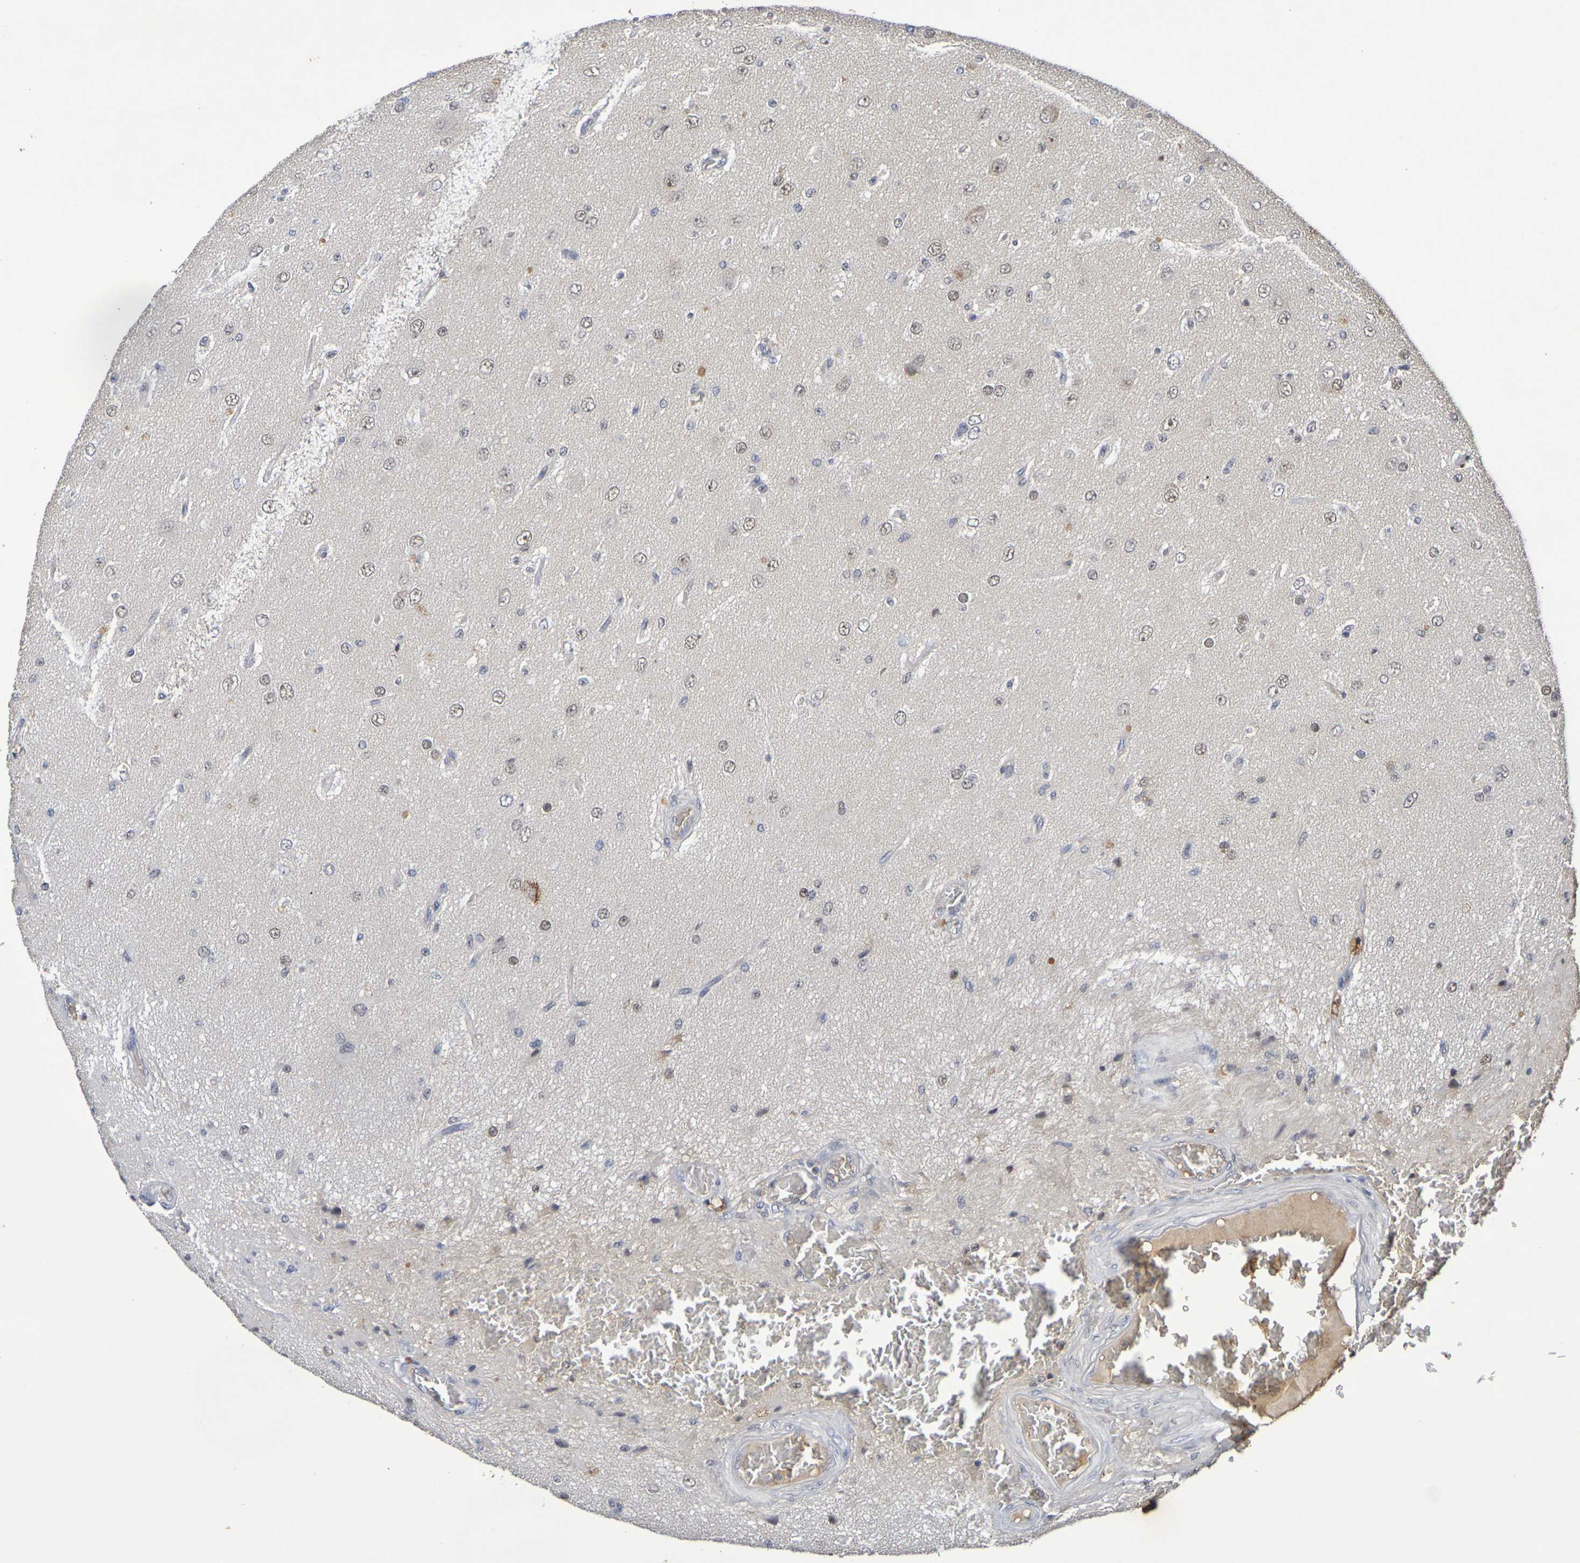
{"staining": {"intensity": "weak", "quantity": "25%-75%", "location": "nuclear"}, "tissue": "glioma", "cell_type": "Tumor cells", "image_type": "cancer", "snomed": [{"axis": "morphology", "description": "Glioma, malignant, High grade"}, {"axis": "topography", "description": "pancreas cauda"}], "caption": "Immunohistochemistry of glioma exhibits low levels of weak nuclear positivity in approximately 25%-75% of tumor cells.", "gene": "TERF2", "patient": {"sex": "male", "age": 60}}